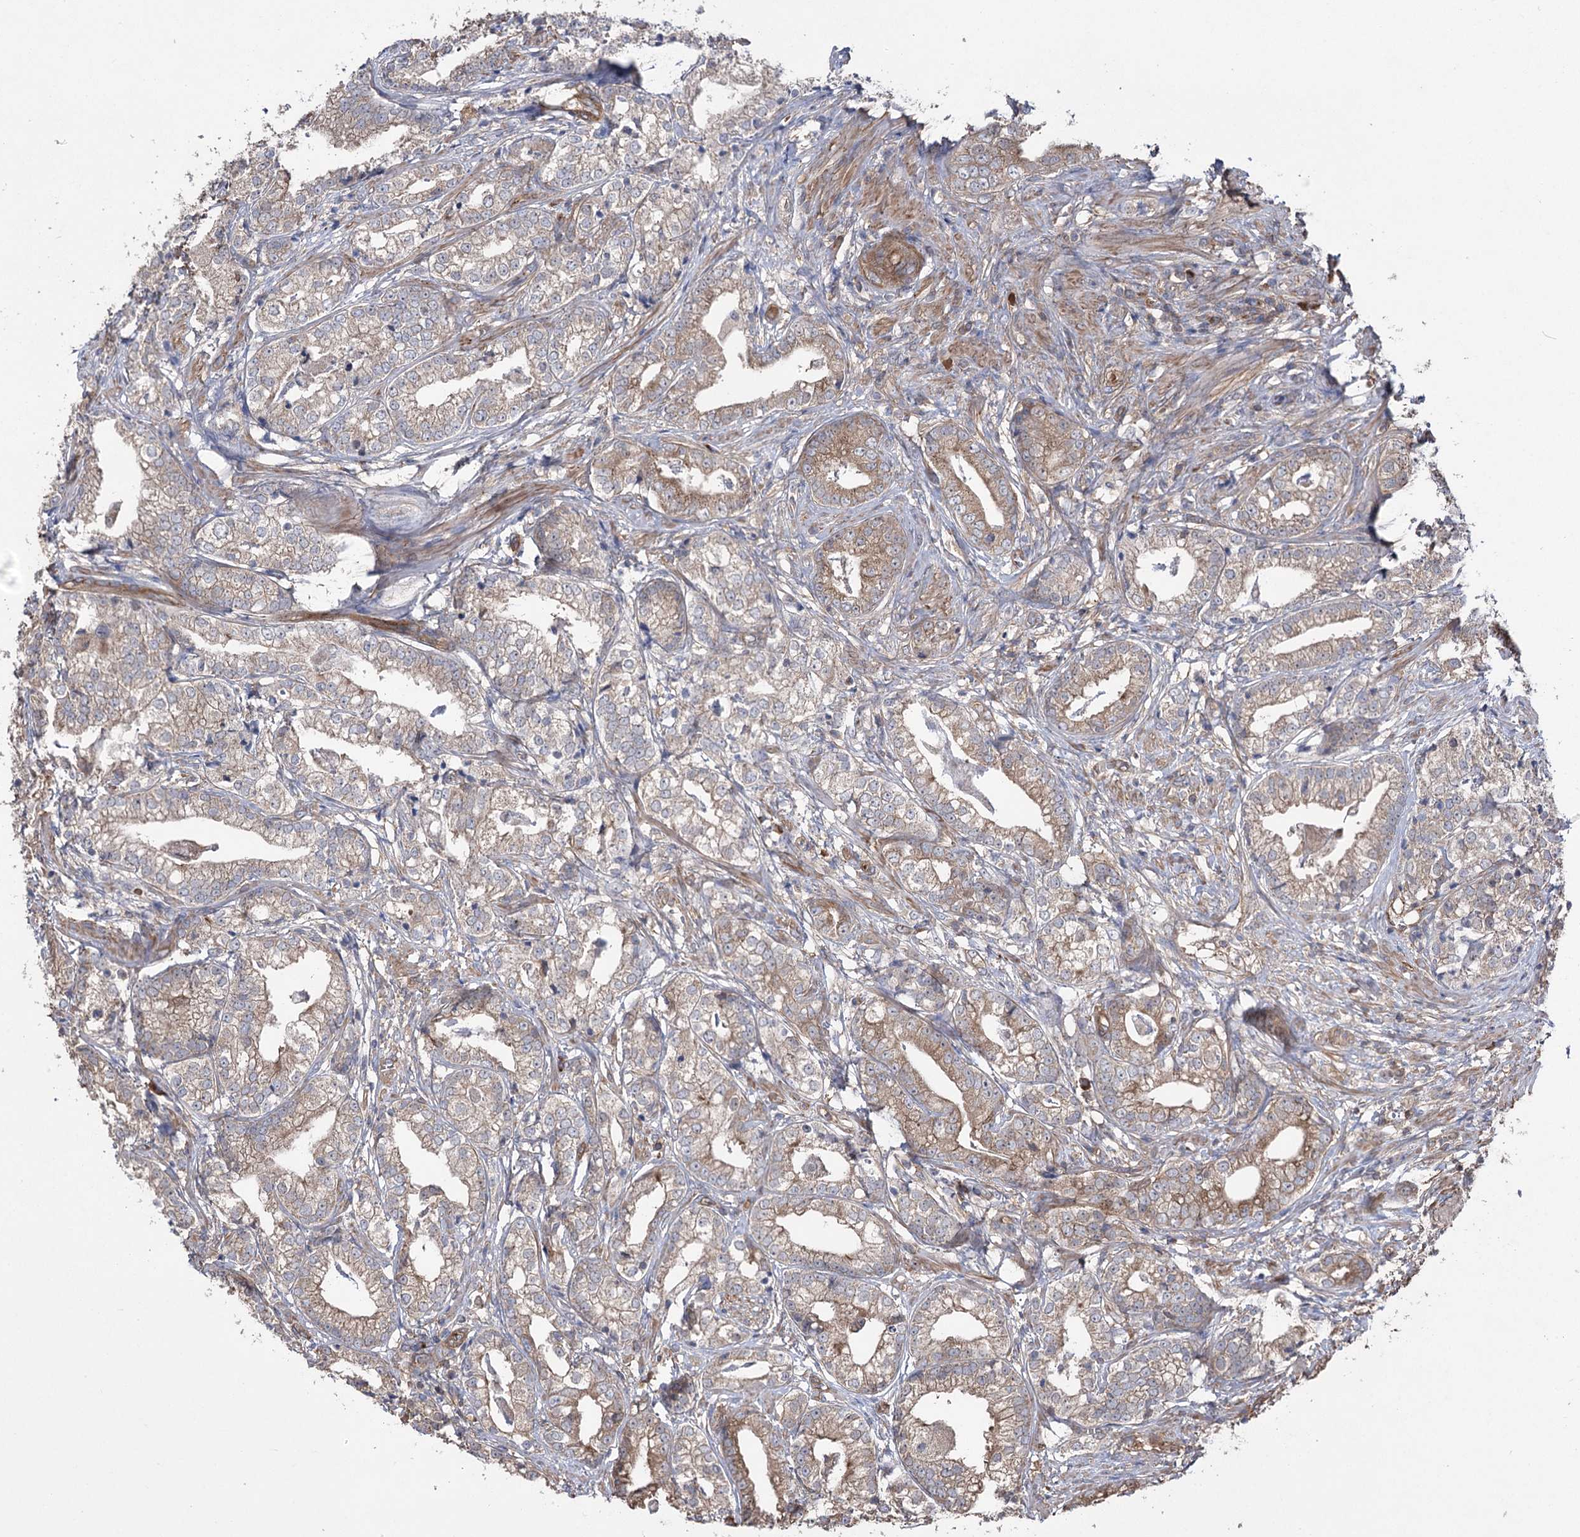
{"staining": {"intensity": "moderate", "quantity": "25%-75%", "location": "cytoplasmic/membranous"}, "tissue": "prostate cancer", "cell_type": "Tumor cells", "image_type": "cancer", "snomed": [{"axis": "morphology", "description": "Adenocarcinoma, High grade"}, {"axis": "topography", "description": "Prostate"}], "caption": "IHC of high-grade adenocarcinoma (prostate) reveals medium levels of moderate cytoplasmic/membranous positivity in approximately 25%-75% of tumor cells.", "gene": "LARS2", "patient": {"sex": "male", "age": 69}}